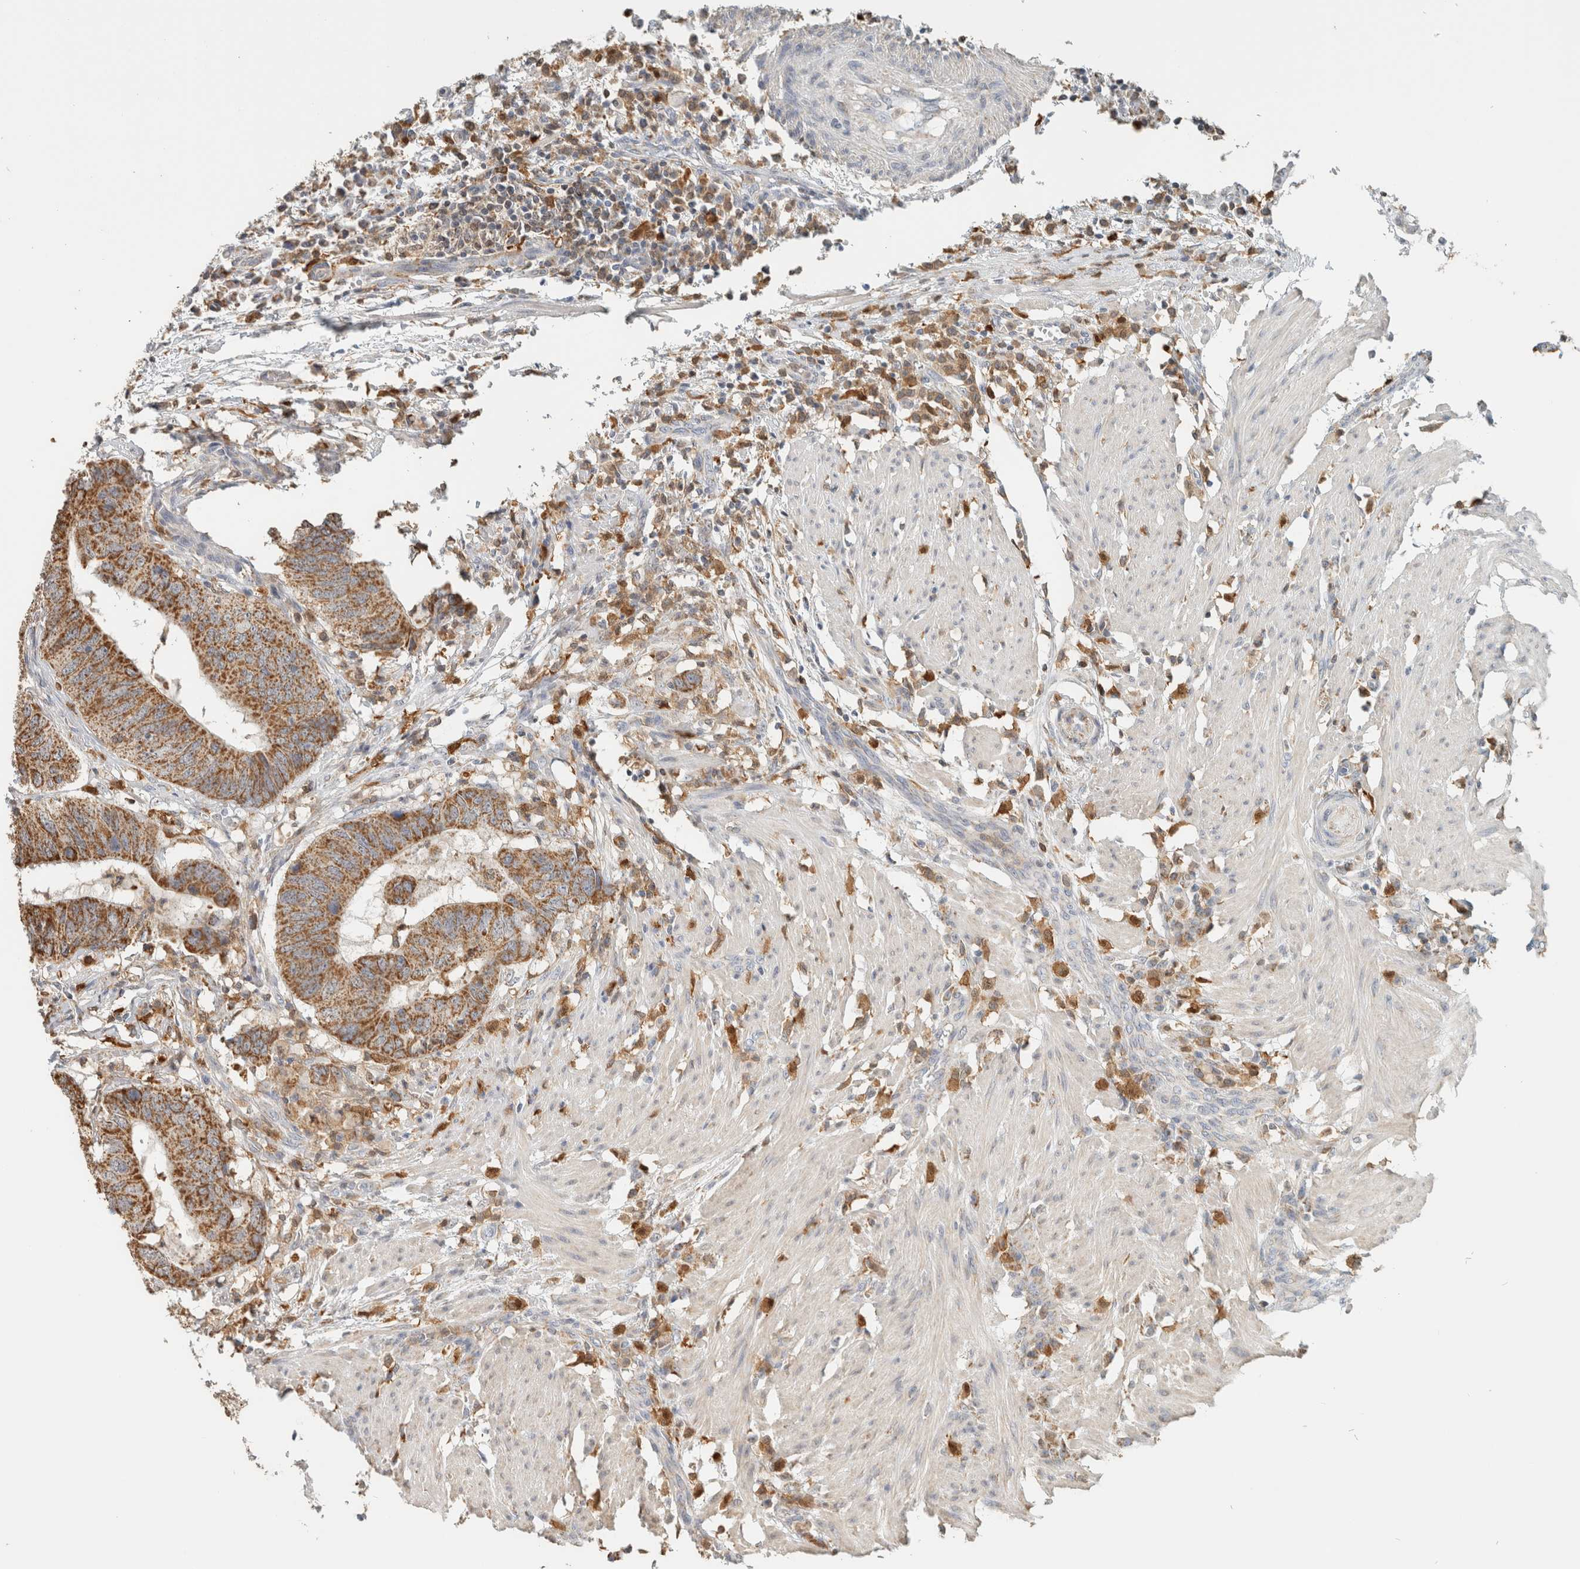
{"staining": {"intensity": "moderate", "quantity": ">75%", "location": "cytoplasmic/membranous"}, "tissue": "colorectal cancer", "cell_type": "Tumor cells", "image_type": "cancer", "snomed": [{"axis": "morphology", "description": "Adenocarcinoma, NOS"}, {"axis": "topography", "description": "Colon"}], "caption": "Brown immunohistochemical staining in adenocarcinoma (colorectal) reveals moderate cytoplasmic/membranous positivity in approximately >75% of tumor cells.", "gene": "CAPG", "patient": {"sex": "male", "age": 56}}